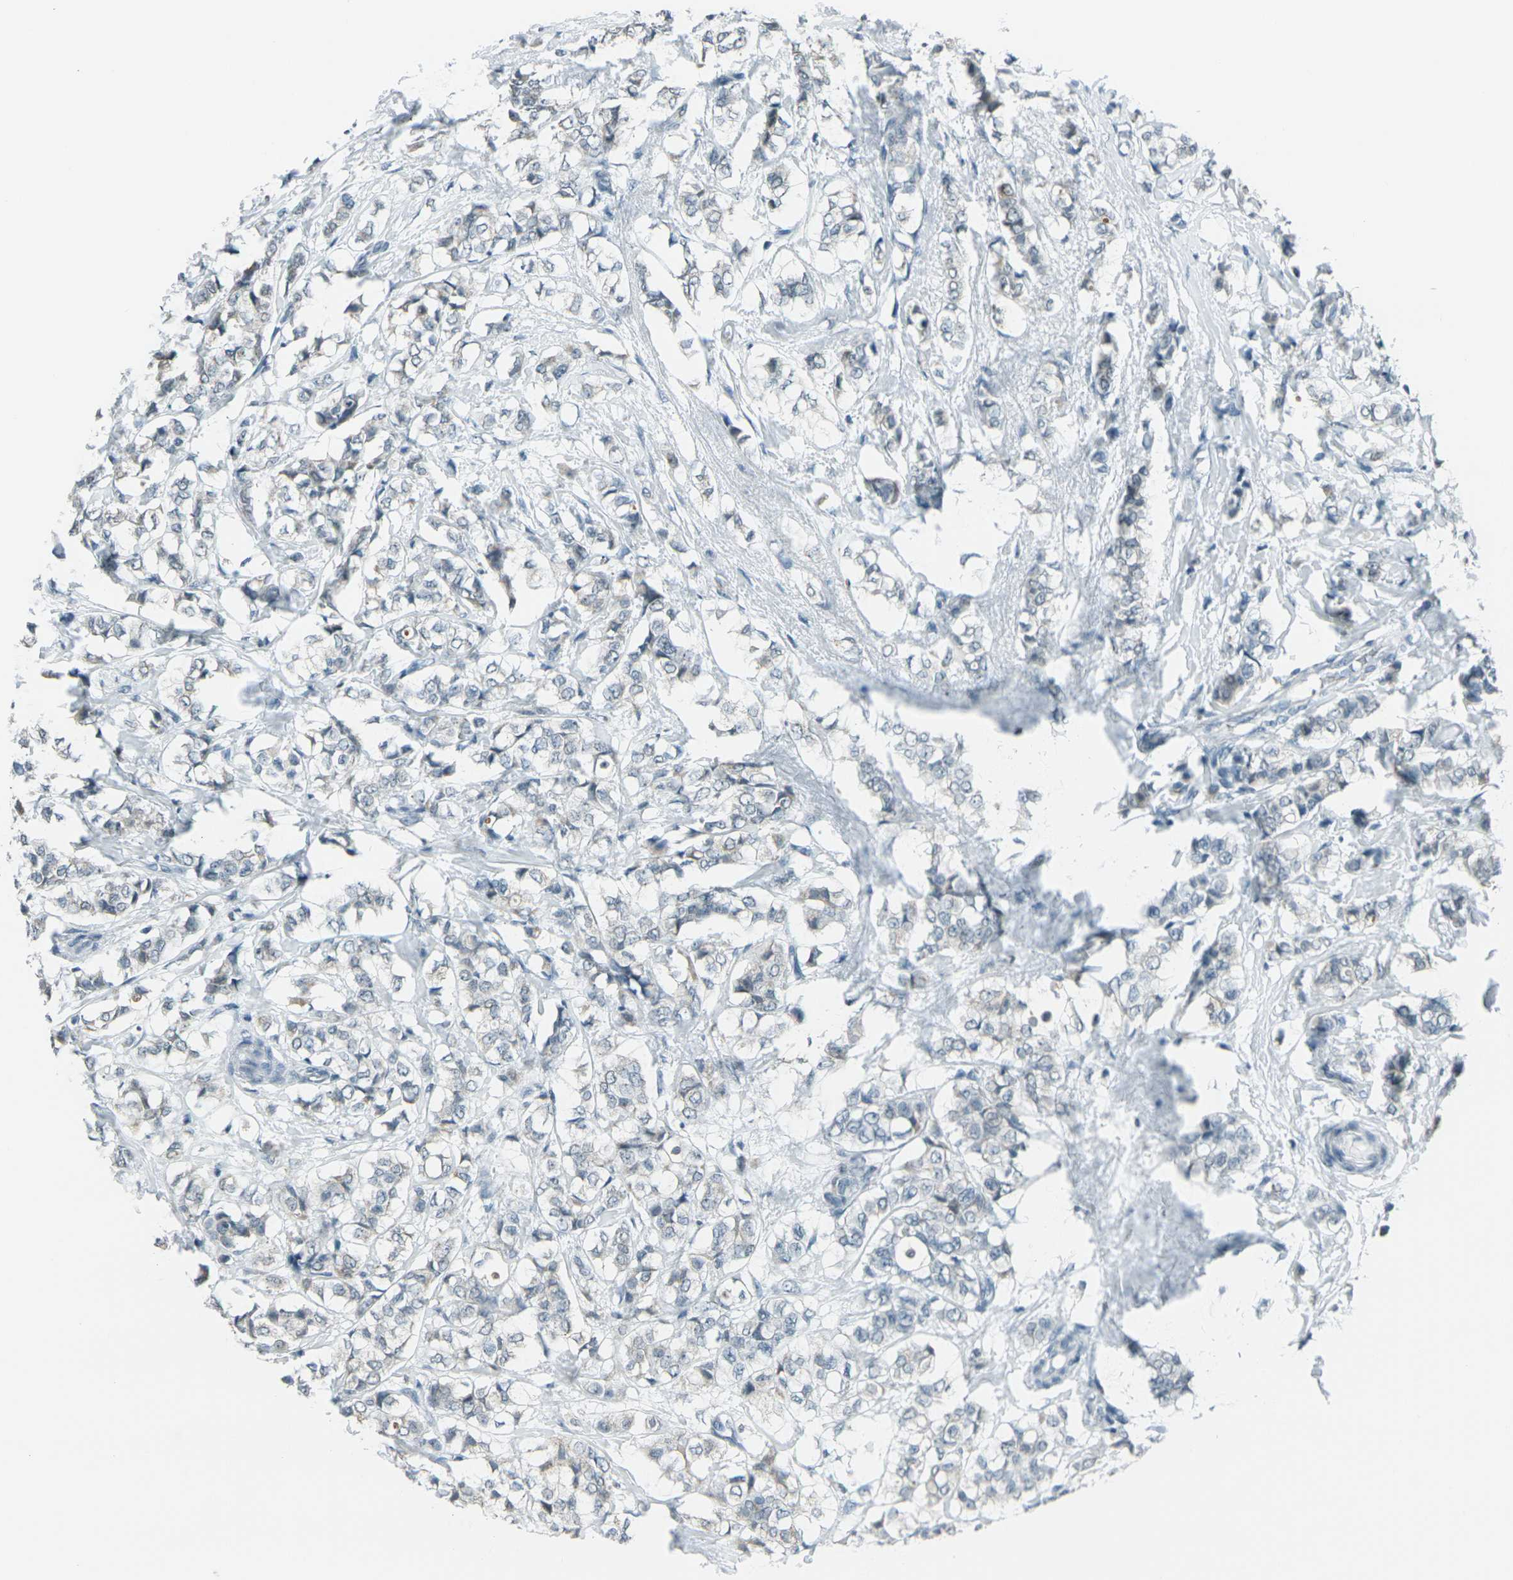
{"staining": {"intensity": "negative", "quantity": "none", "location": "none"}, "tissue": "breast cancer", "cell_type": "Tumor cells", "image_type": "cancer", "snomed": [{"axis": "morphology", "description": "Lobular carcinoma"}, {"axis": "topography", "description": "Breast"}], "caption": "Breast lobular carcinoma was stained to show a protein in brown. There is no significant expression in tumor cells. (DAB (3,3'-diaminobenzidine) IHC, high magnification).", "gene": "H2BC1", "patient": {"sex": "female", "age": 60}}